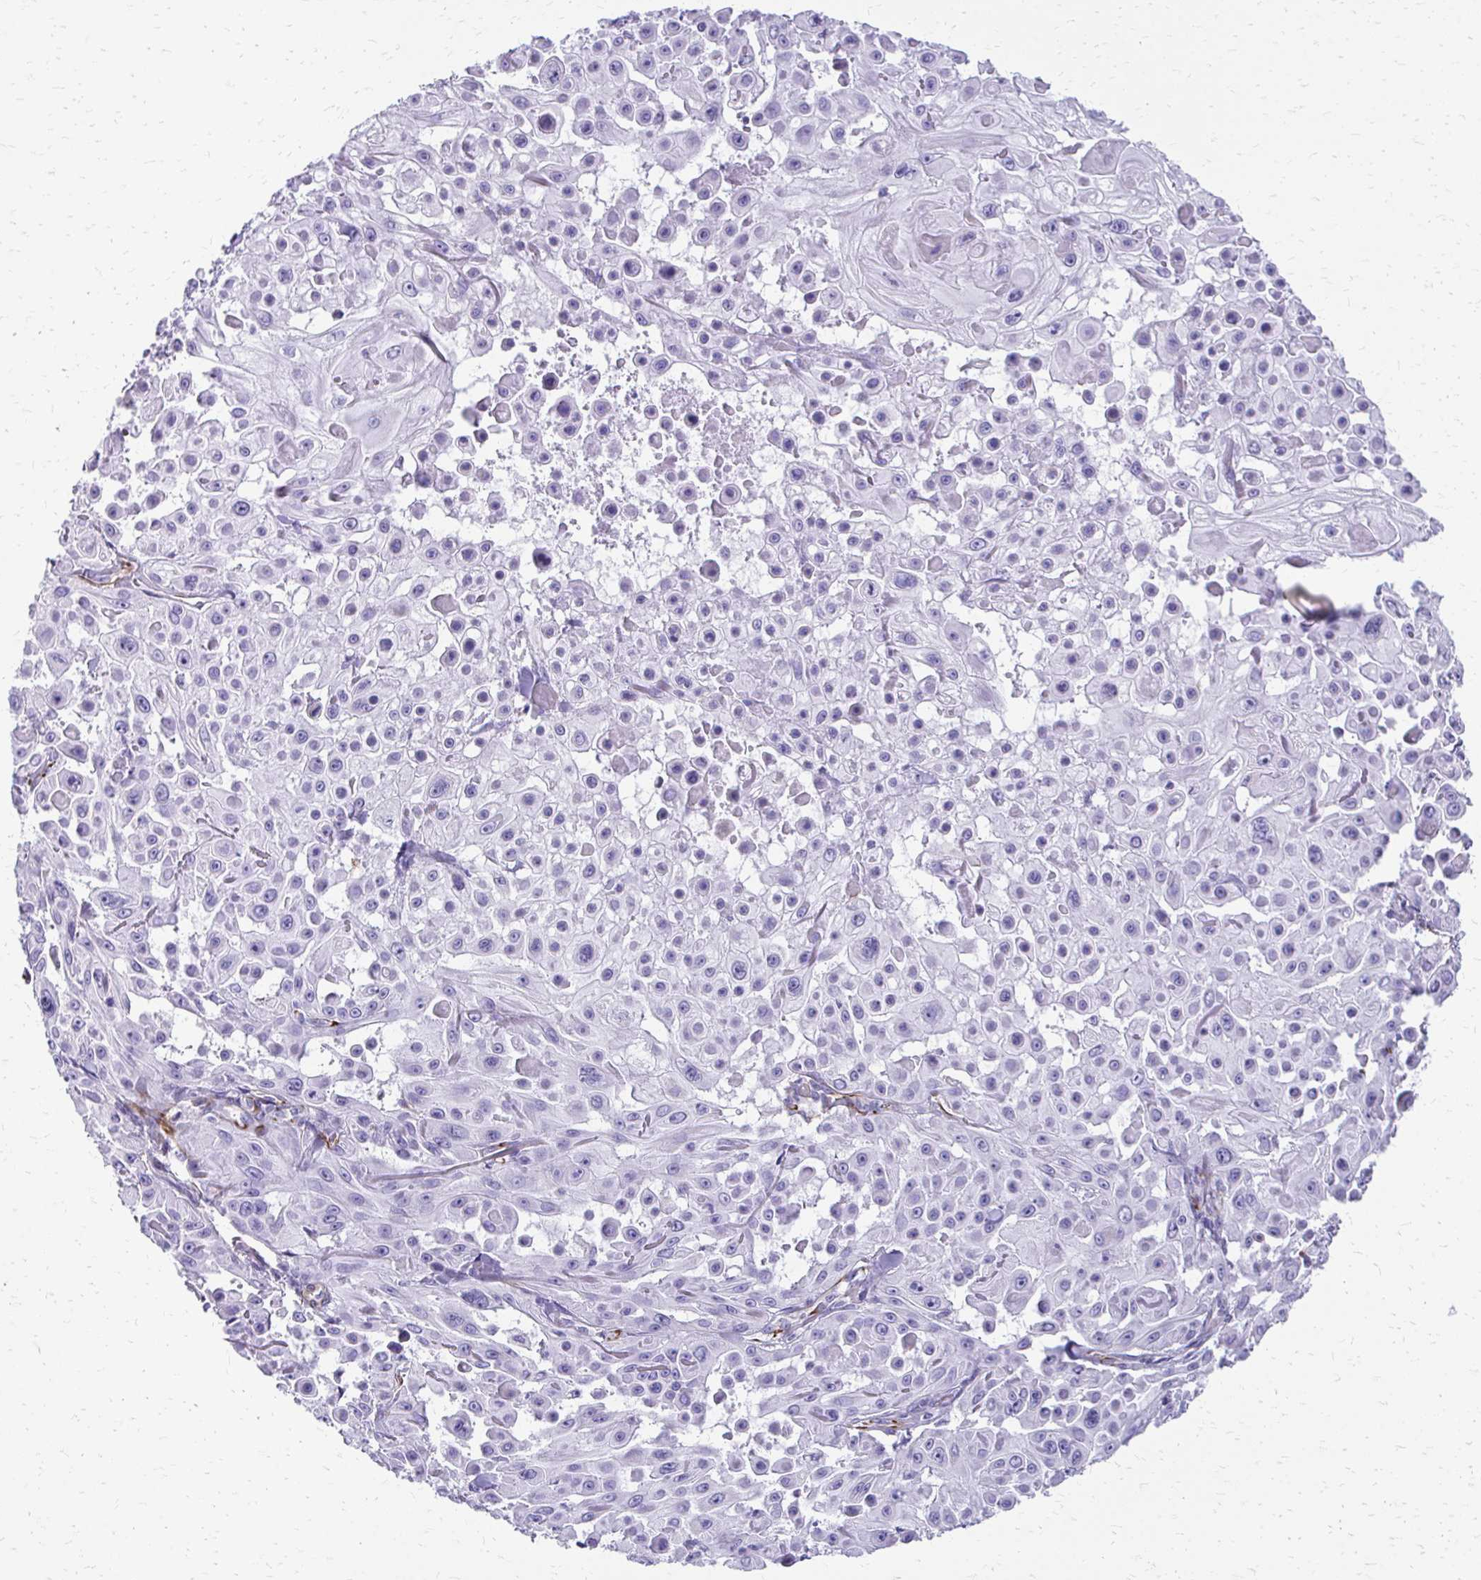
{"staining": {"intensity": "negative", "quantity": "none", "location": "none"}, "tissue": "skin cancer", "cell_type": "Tumor cells", "image_type": "cancer", "snomed": [{"axis": "morphology", "description": "Squamous cell carcinoma, NOS"}, {"axis": "topography", "description": "Skin"}], "caption": "High magnification brightfield microscopy of skin cancer stained with DAB (brown) and counterstained with hematoxylin (blue): tumor cells show no significant expression.", "gene": "TRIM6", "patient": {"sex": "male", "age": 91}}